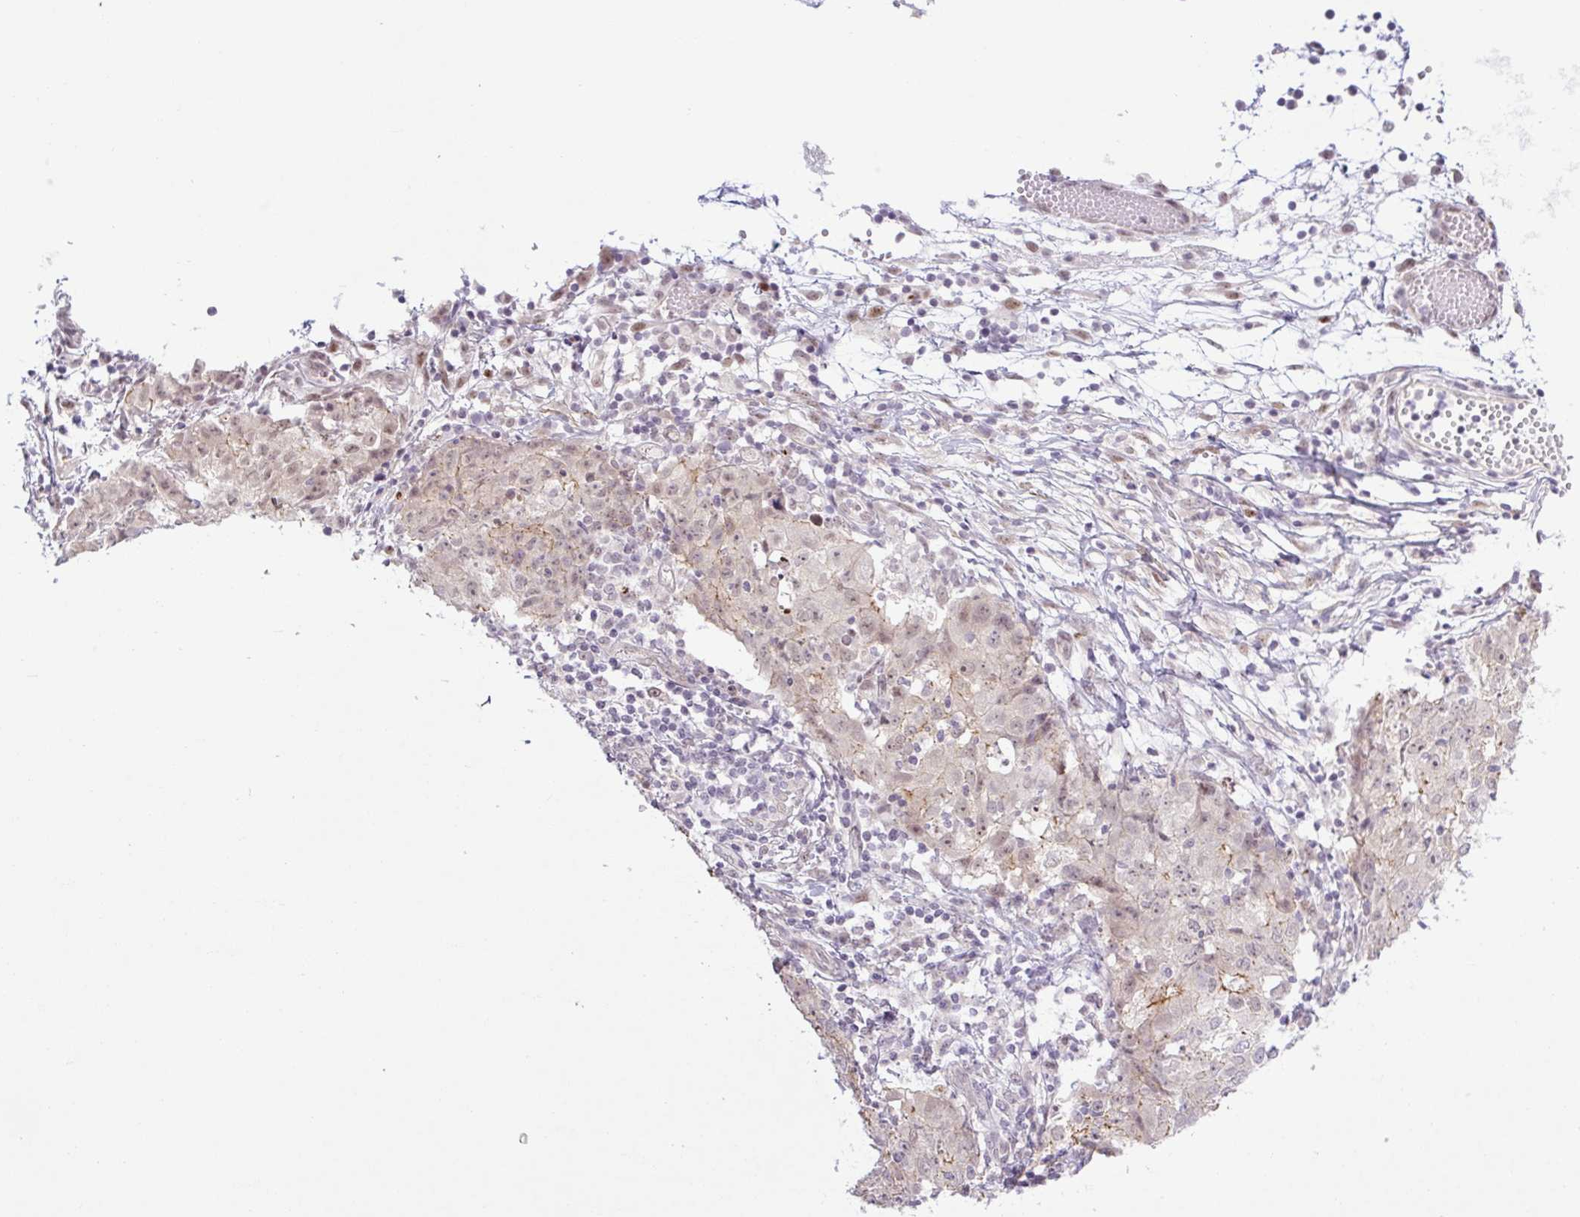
{"staining": {"intensity": "weak", "quantity": "<25%", "location": "nuclear"}, "tissue": "ovarian cancer", "cell_type": "Tumor cells", "image_type": "cancer", "snomed": [{"axis": "morphology", "description": "Carcinoma, endometroid"}, {"axis": "topography", "description": "Ovary"}], "caption": "This is an immunohistochemistry (IHC) image of ovarian cancer (endometroid carcinoma). There is no expression in tumor cells.", "gene": "ICE1", "patient": {"sex": "female", "age": 42}}